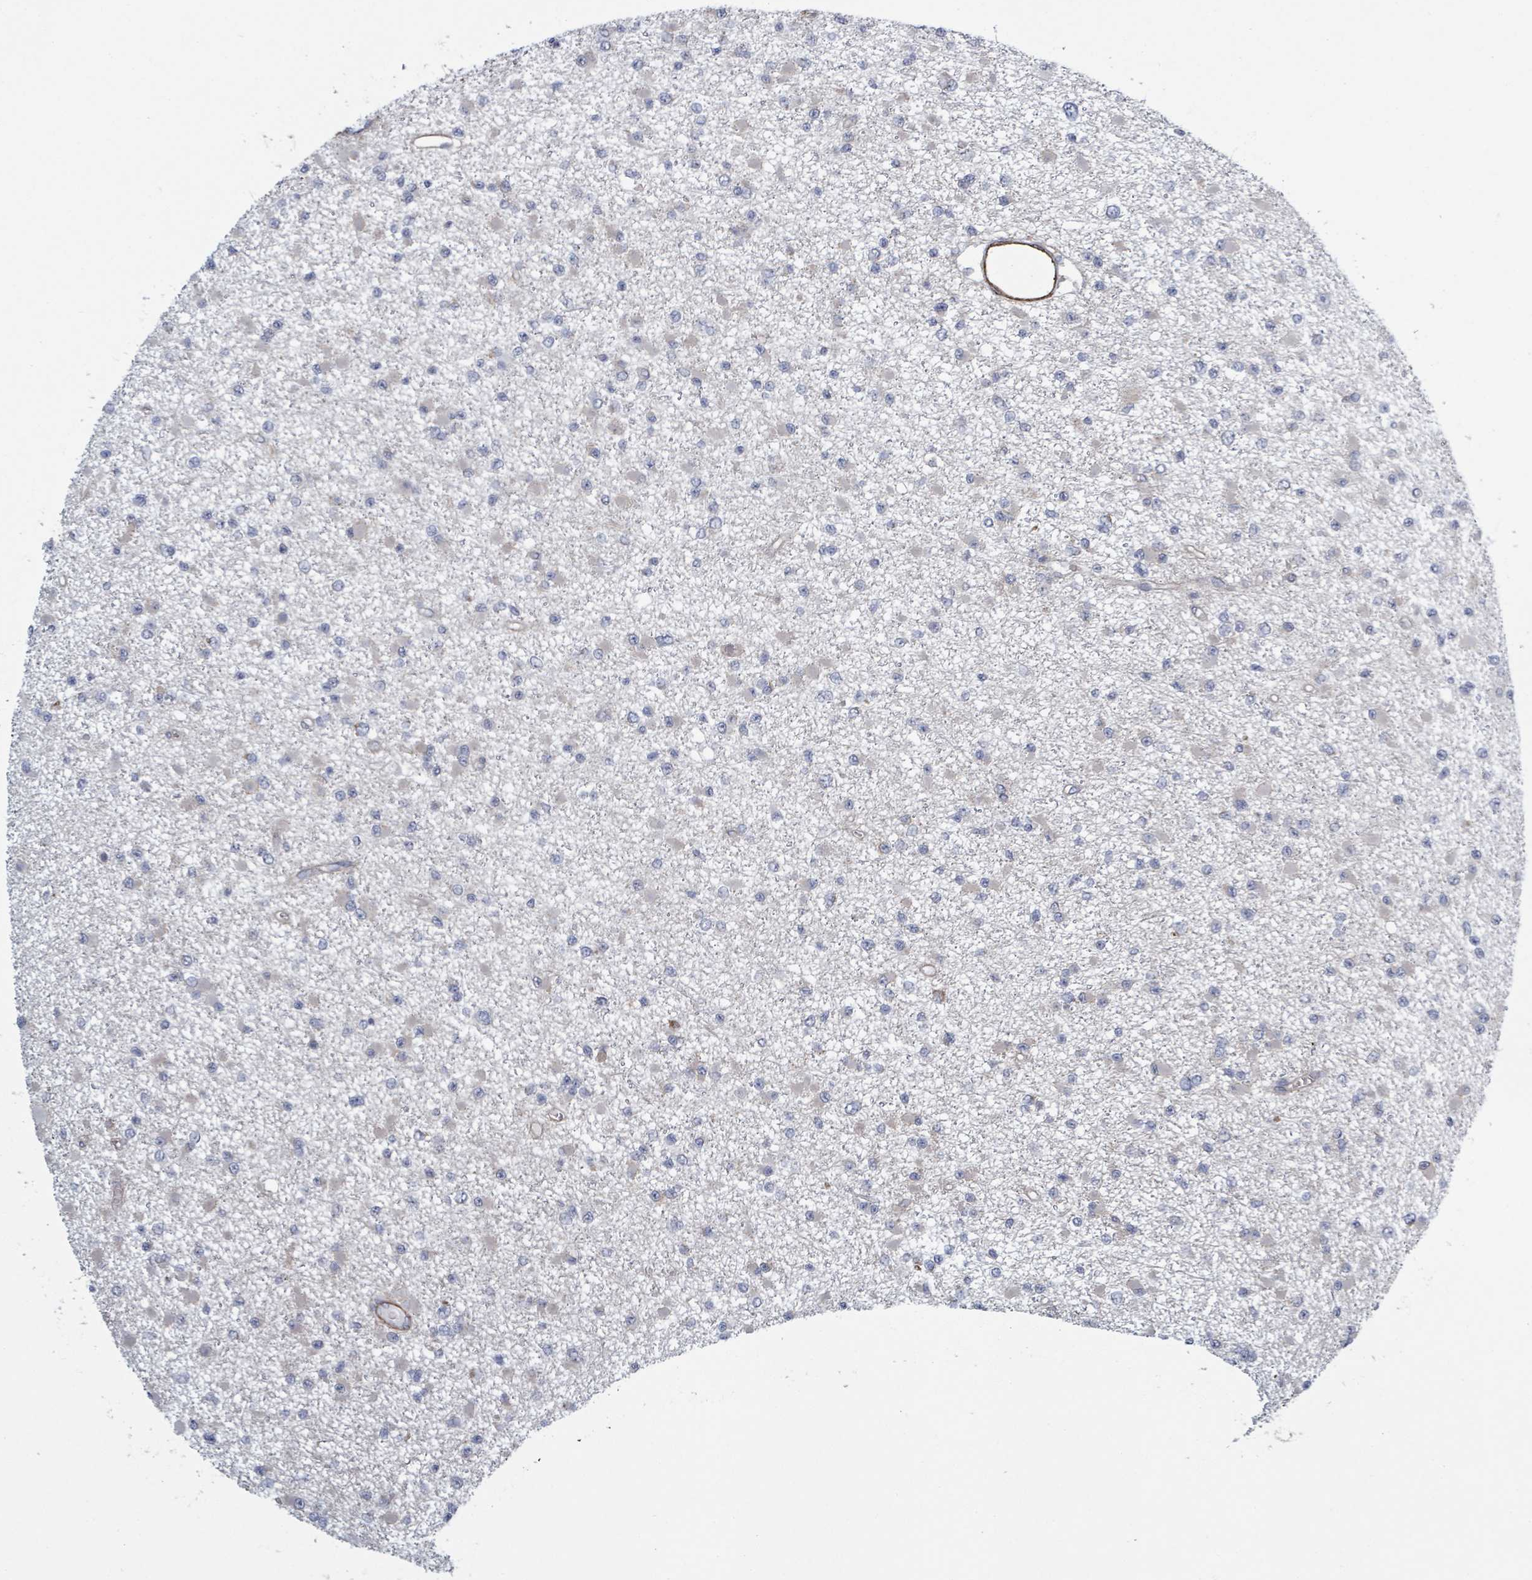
{"staining": {"intensity": "negative", "quantity": "none", "location": "none"}, "tissue": "glioma", "cell_type": "Tumor cells", "image_type": "cancer", "snomed": [{"axis": "morphology", "description": "Glioma, malignant, Low grade"}, {"axis": "topography", "description": "Brain"}], "caption": "This is a image of immunohistochemistry (IHC) staining of glioma, which shows no expression in tumor cells.", "gene": "ADCK1", "patient": {"sex": "female", "age": 22}}